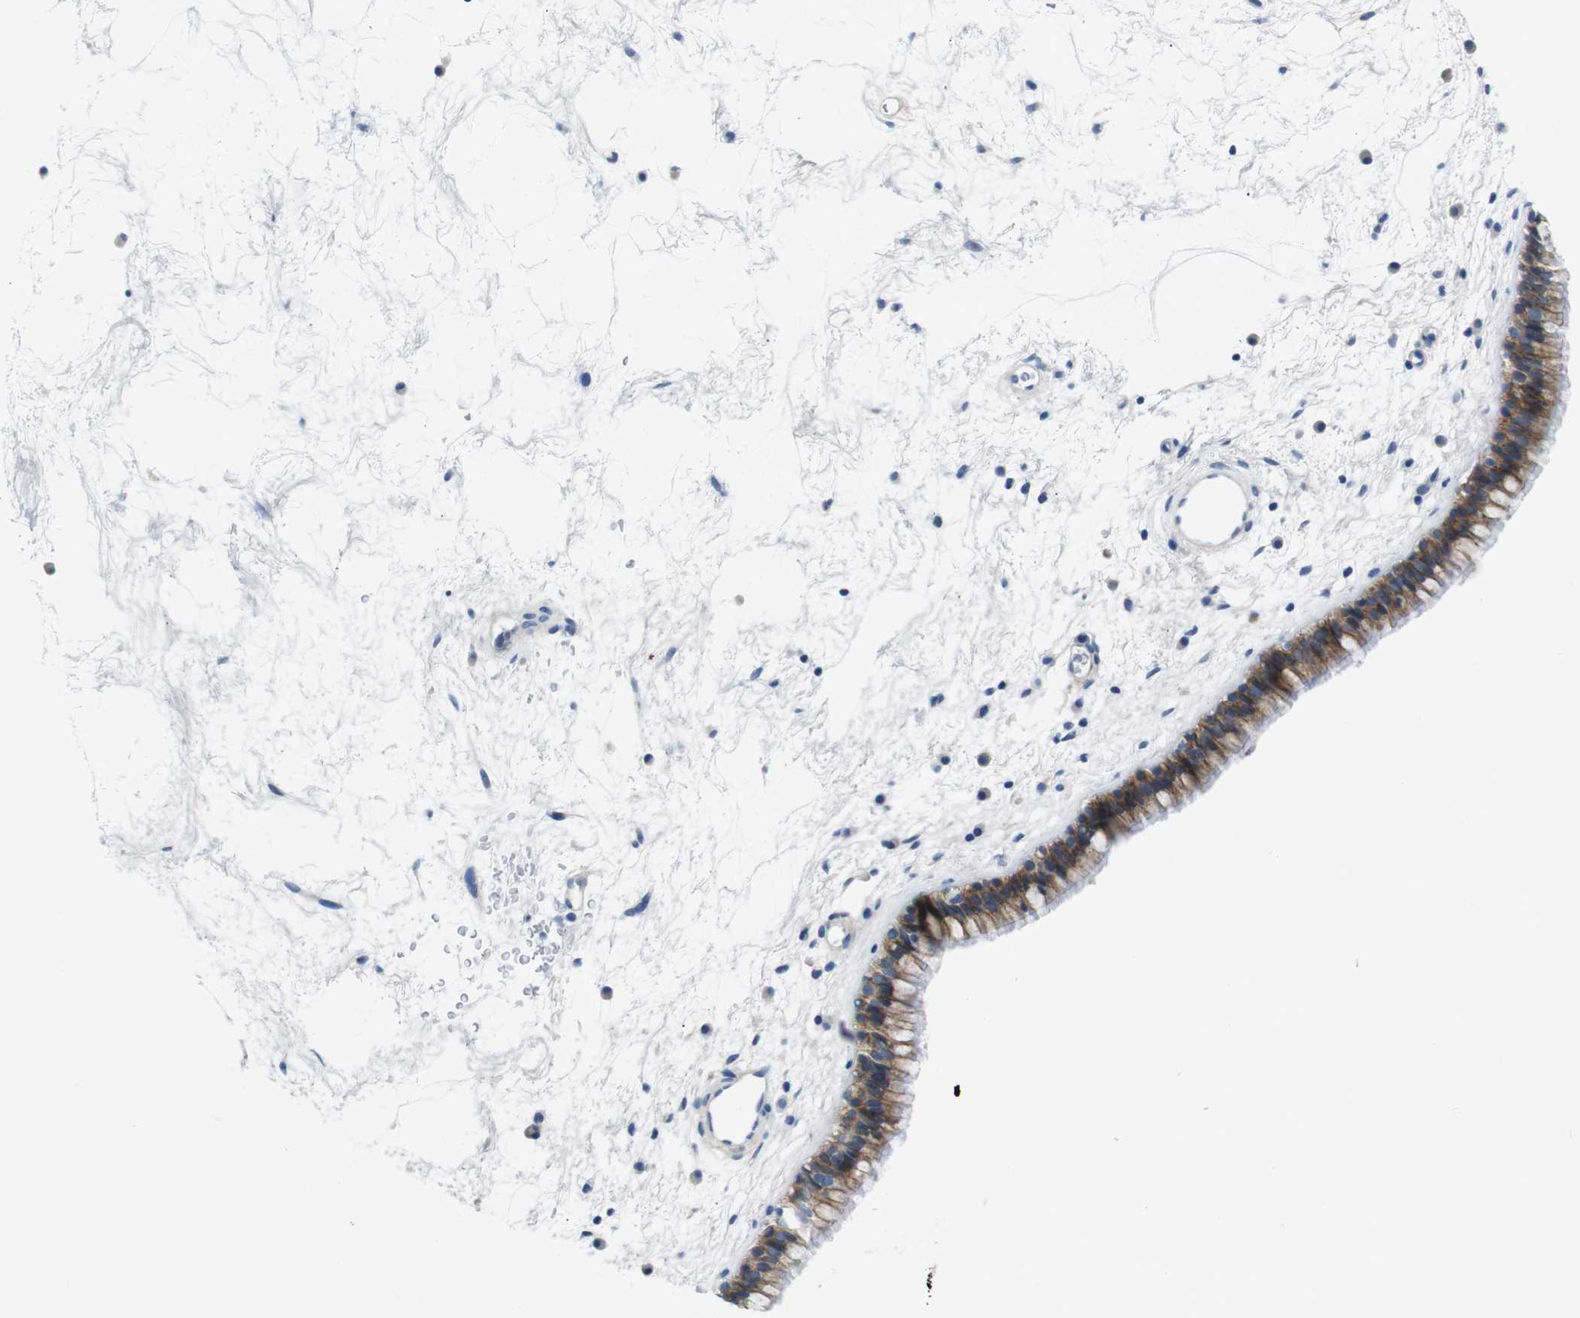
{"staining": {"intensity": "moderate", "quantity": ">75%", "location": "cytoplasmic/membranous"}, "tissue": "nasopharynx", "cell_type": "Respiratory epithelial cells", "image_type": "normal", "snomed": [{"axis": "morphology", "description": "Normal tissue, NOS"}, {"axis": "morphology", "description": "Inflammation, NOS"}, {"axis": "topography", "description": "Nasopharynx"}], "caption": "Immunohistochemistry (IHC) staining of normal nasopharynx, which demonstrates medium levels of moderate cytoplasmic/membranous expression in approximately >75% of respiratory epithelial cells indicating moderate cytoplasmic/membranous protein positivity. The staining was performed using DAB (brown) for protein detection and nuclei were counterstained in hematoxylin (blue).", "gene": "ANK3", "patient": {"sex": "male", "age": 48}}